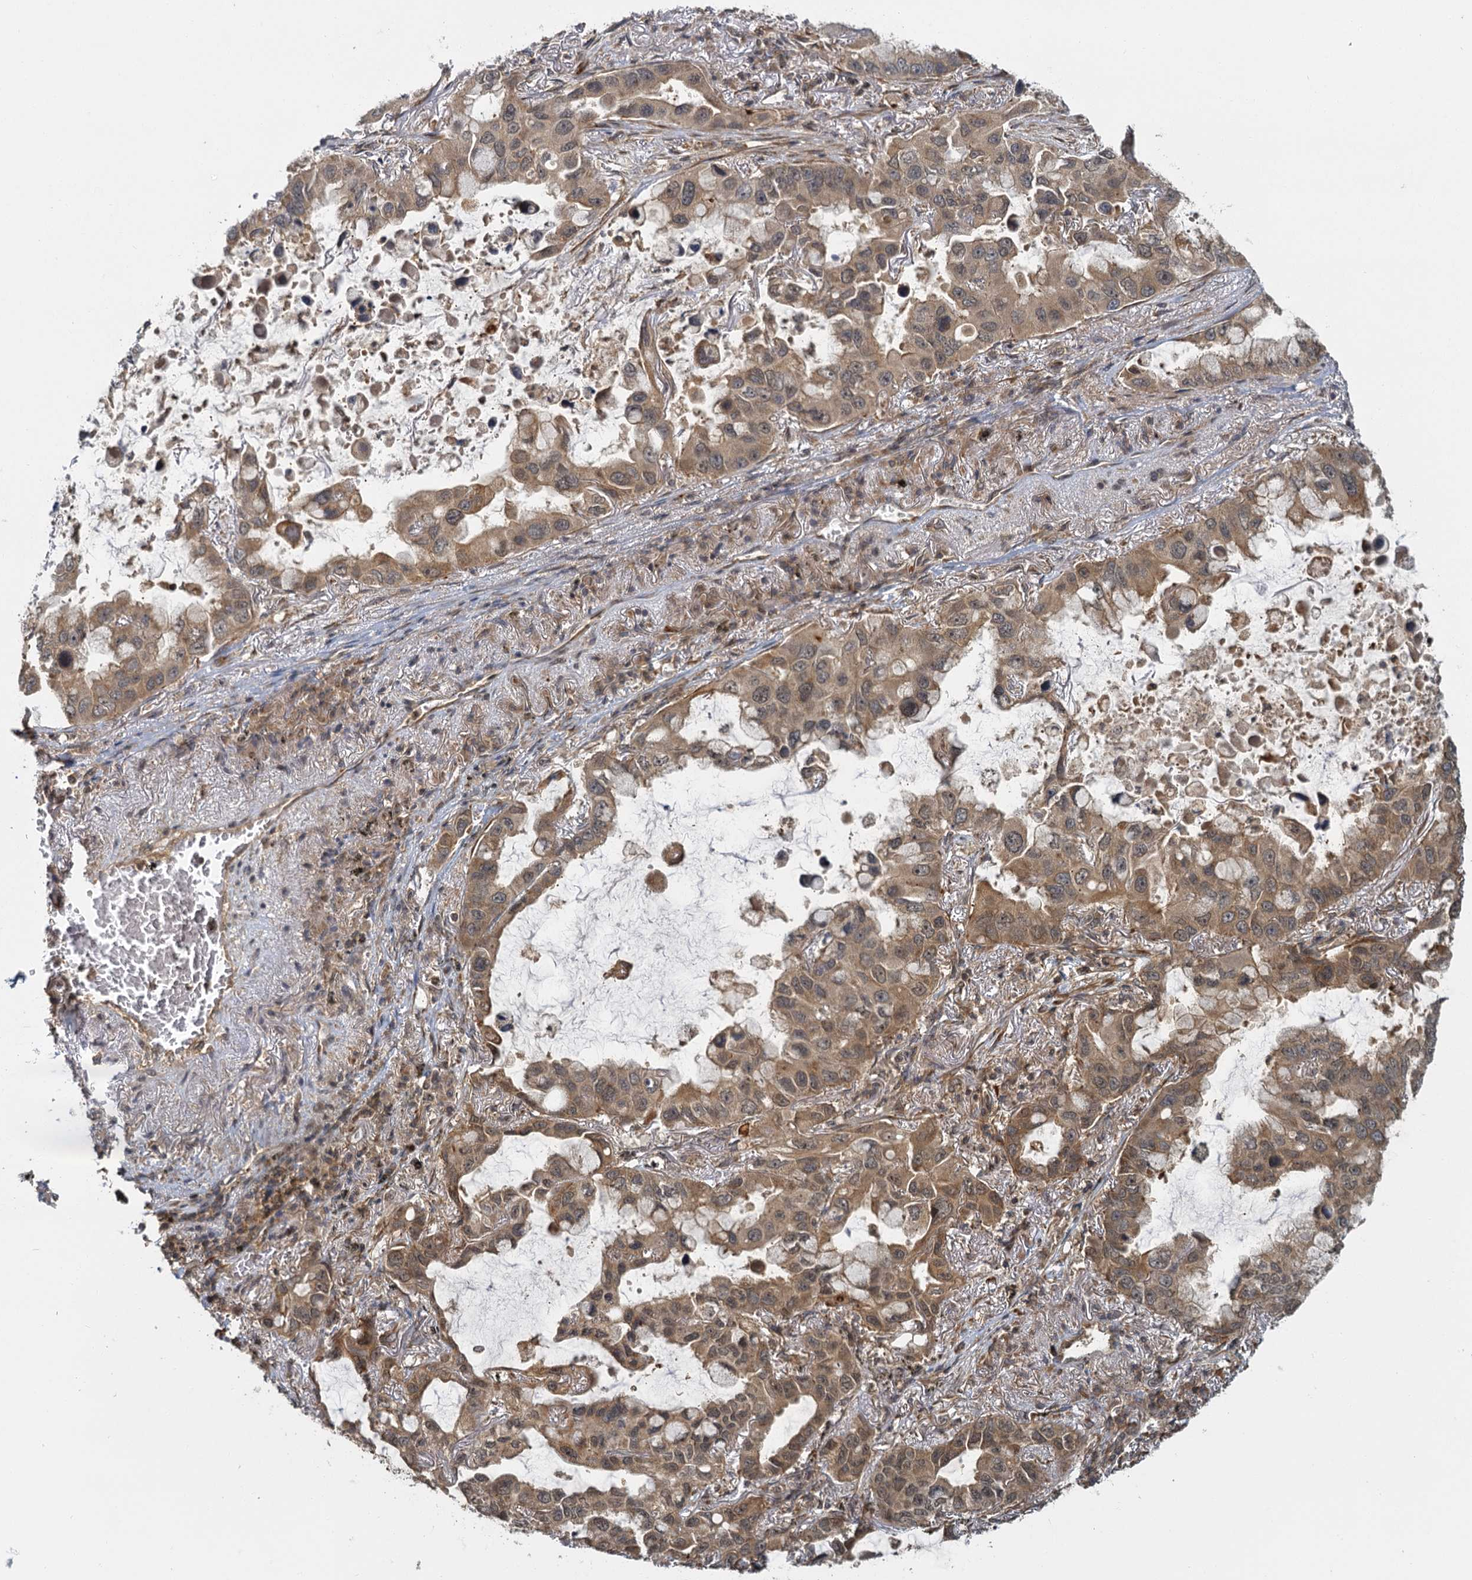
{"staining": {"intensity": "moderate", "quantity": ">75%", "location": "cytoplasmic/membranous,nuclear"}, "tissue": "lung cancer", "cell_type": "Tumor cells", "image_type": "cancer", "snomed": [{"axis": "morphology", "description": "Adenocarcinoma, NOS"}, {"axis": "topography", "description": "Lung"}], "caption": "Immunohistochemical staining of human lung cancer (adenocarcinoma) exhibits medium levels of moderate cytoplasmic/membranous and nuclear staining in approximately >75% of tumor cells.", "gene": "ZNF549", "patient": {"sex": "male", "age": 64}}